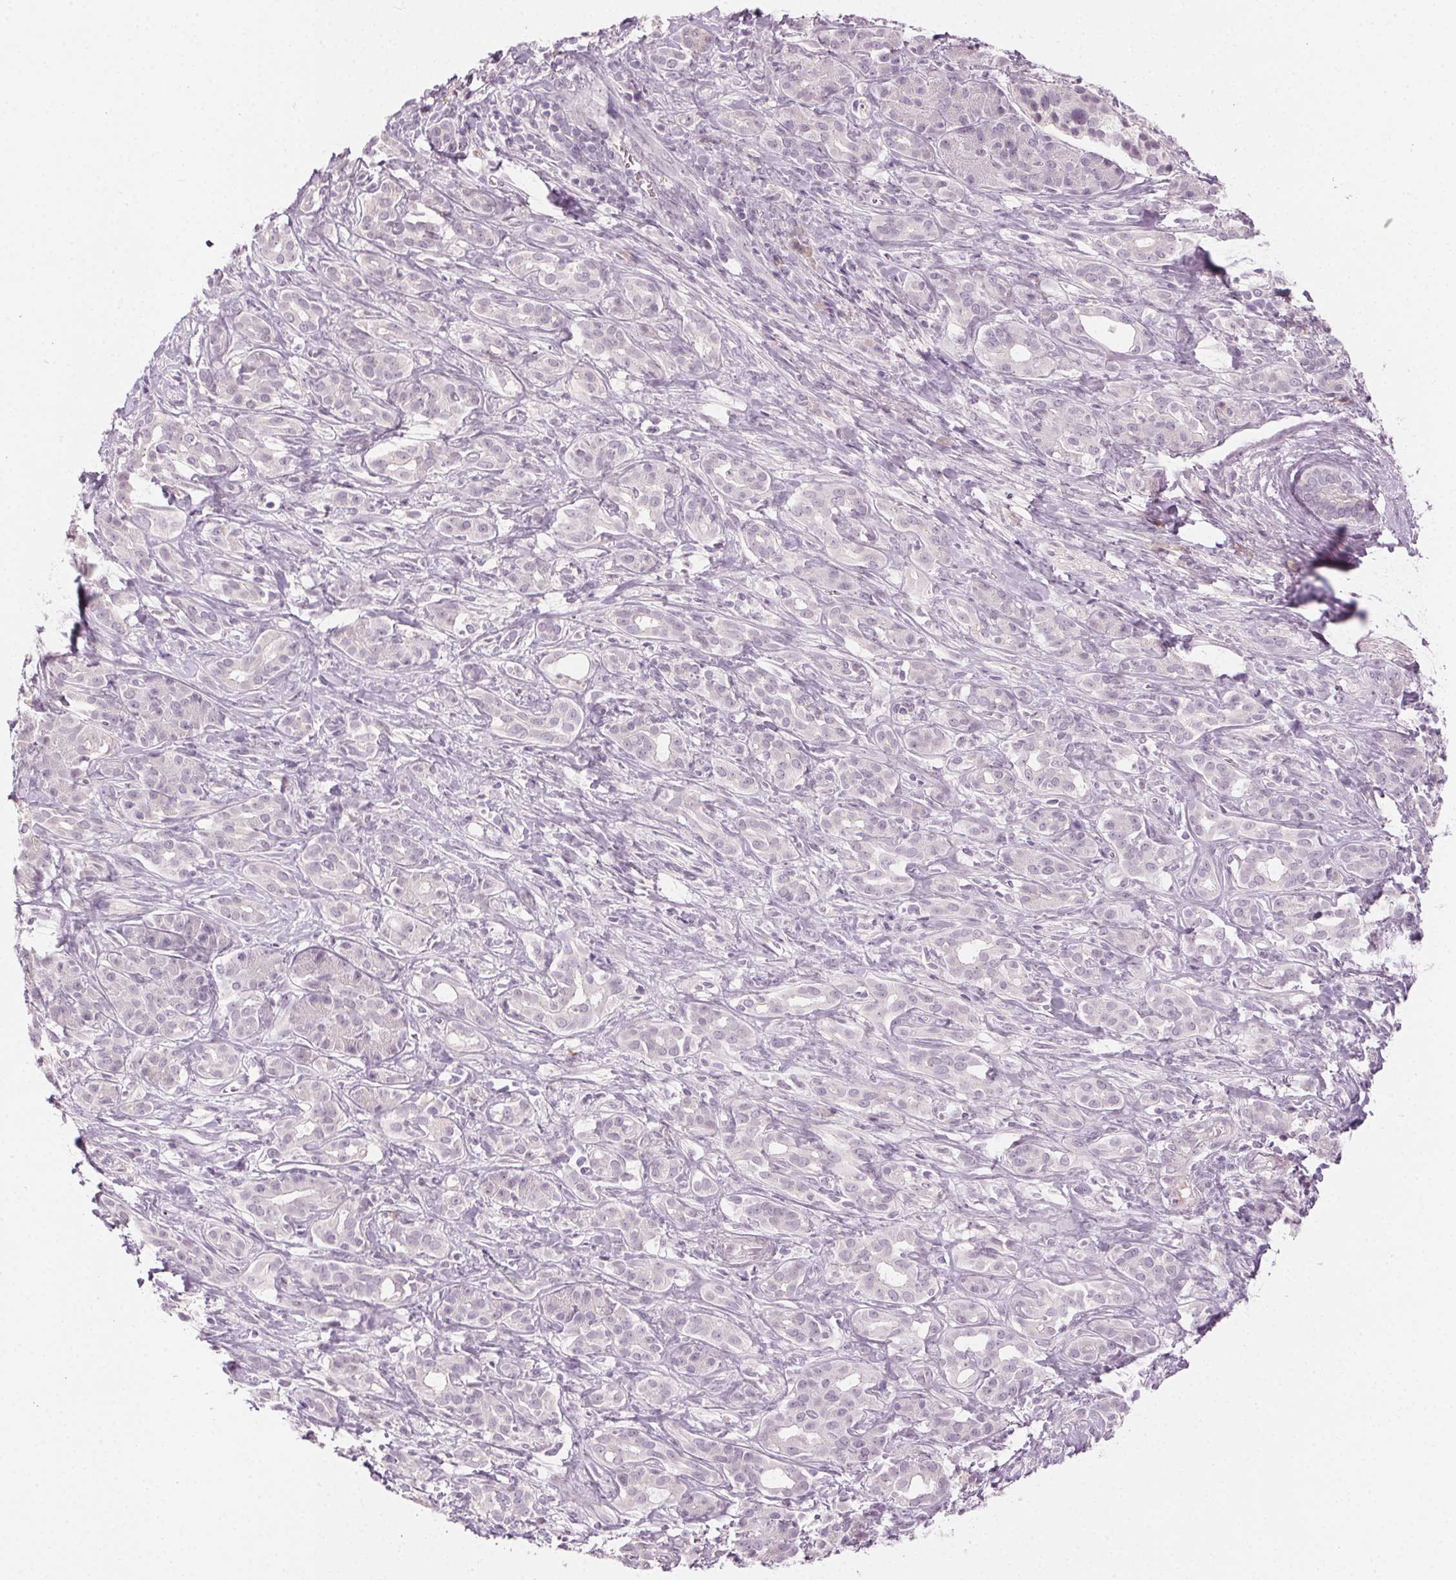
{"staining": {"intensity": "negative", "quantity": "none", "location": "none"}, "tissue": "pancreatic cancer", "cell_type": "Tumor cells", "image_type": "cancer", "snomed": [{"axis": "morphology", "description": "Adenocarcinoma, NOS"}, {"axis": "topography", "description": "Pancreas"}], "caption": "Immunohistochemical staining of human pancreatic adenocarcinoma exhibits no significant positivity in tumor cells.", "gene": "HSF5", "patient": {"sex": "male", "age": 61}}